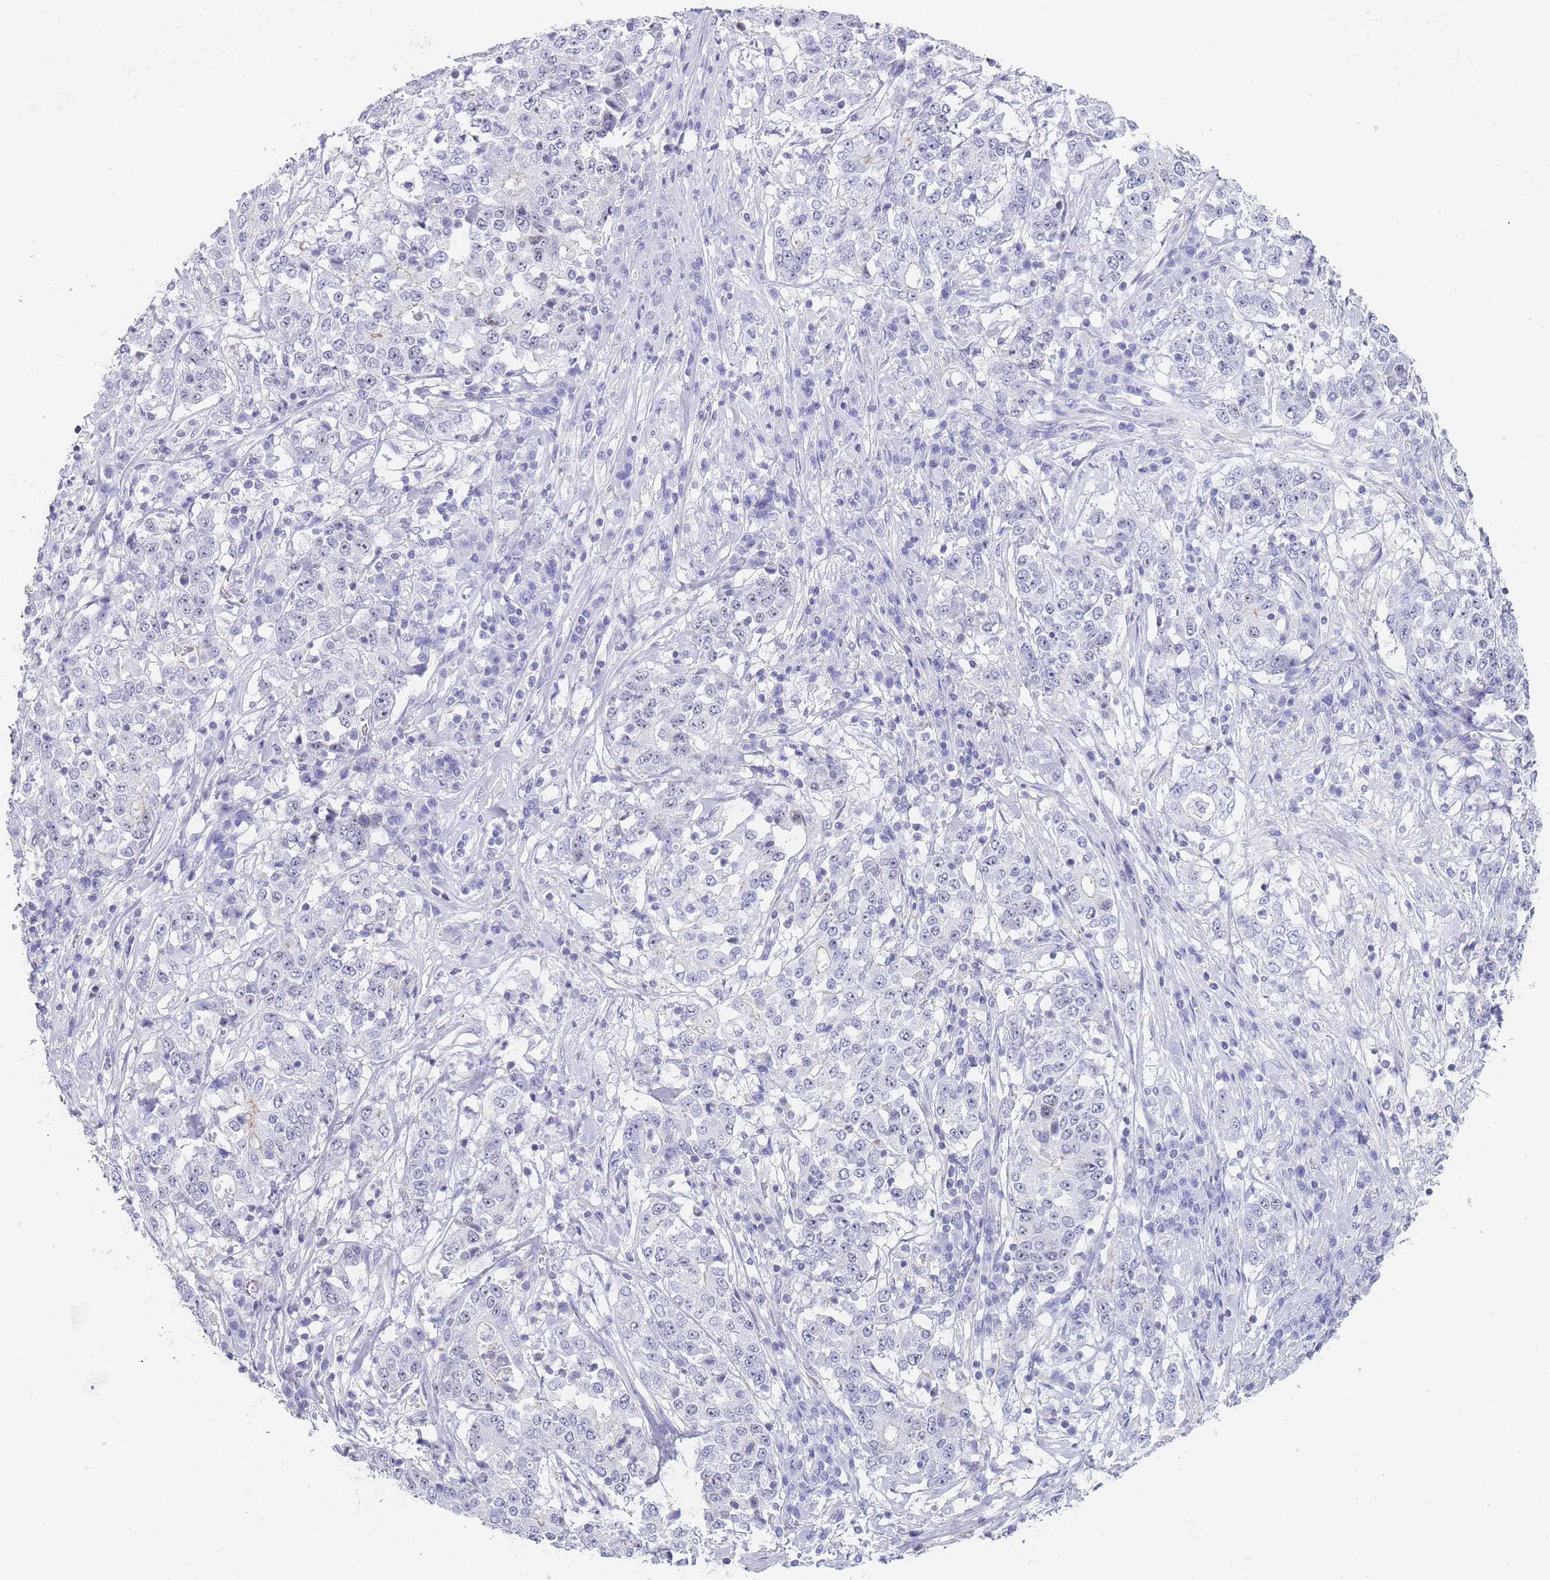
{"staining": {"intensity": "negative", "quantity": "none", "location": "none"}, "tissue": "stomach cancer", "cell_type": "Tumor cells", "image_type": "cancer", "snomed": [{"axis": "morphology", "description": "Adenocarcinoma, NOS"}, {"axis": "topography", "description": "Stomach"}], "caption": "This is an immunohistochemistry image of stomach cancer. There is no staining in tumor cells.", "gene": "NOP14", "patient": {"sex": "male", "age": 59}}